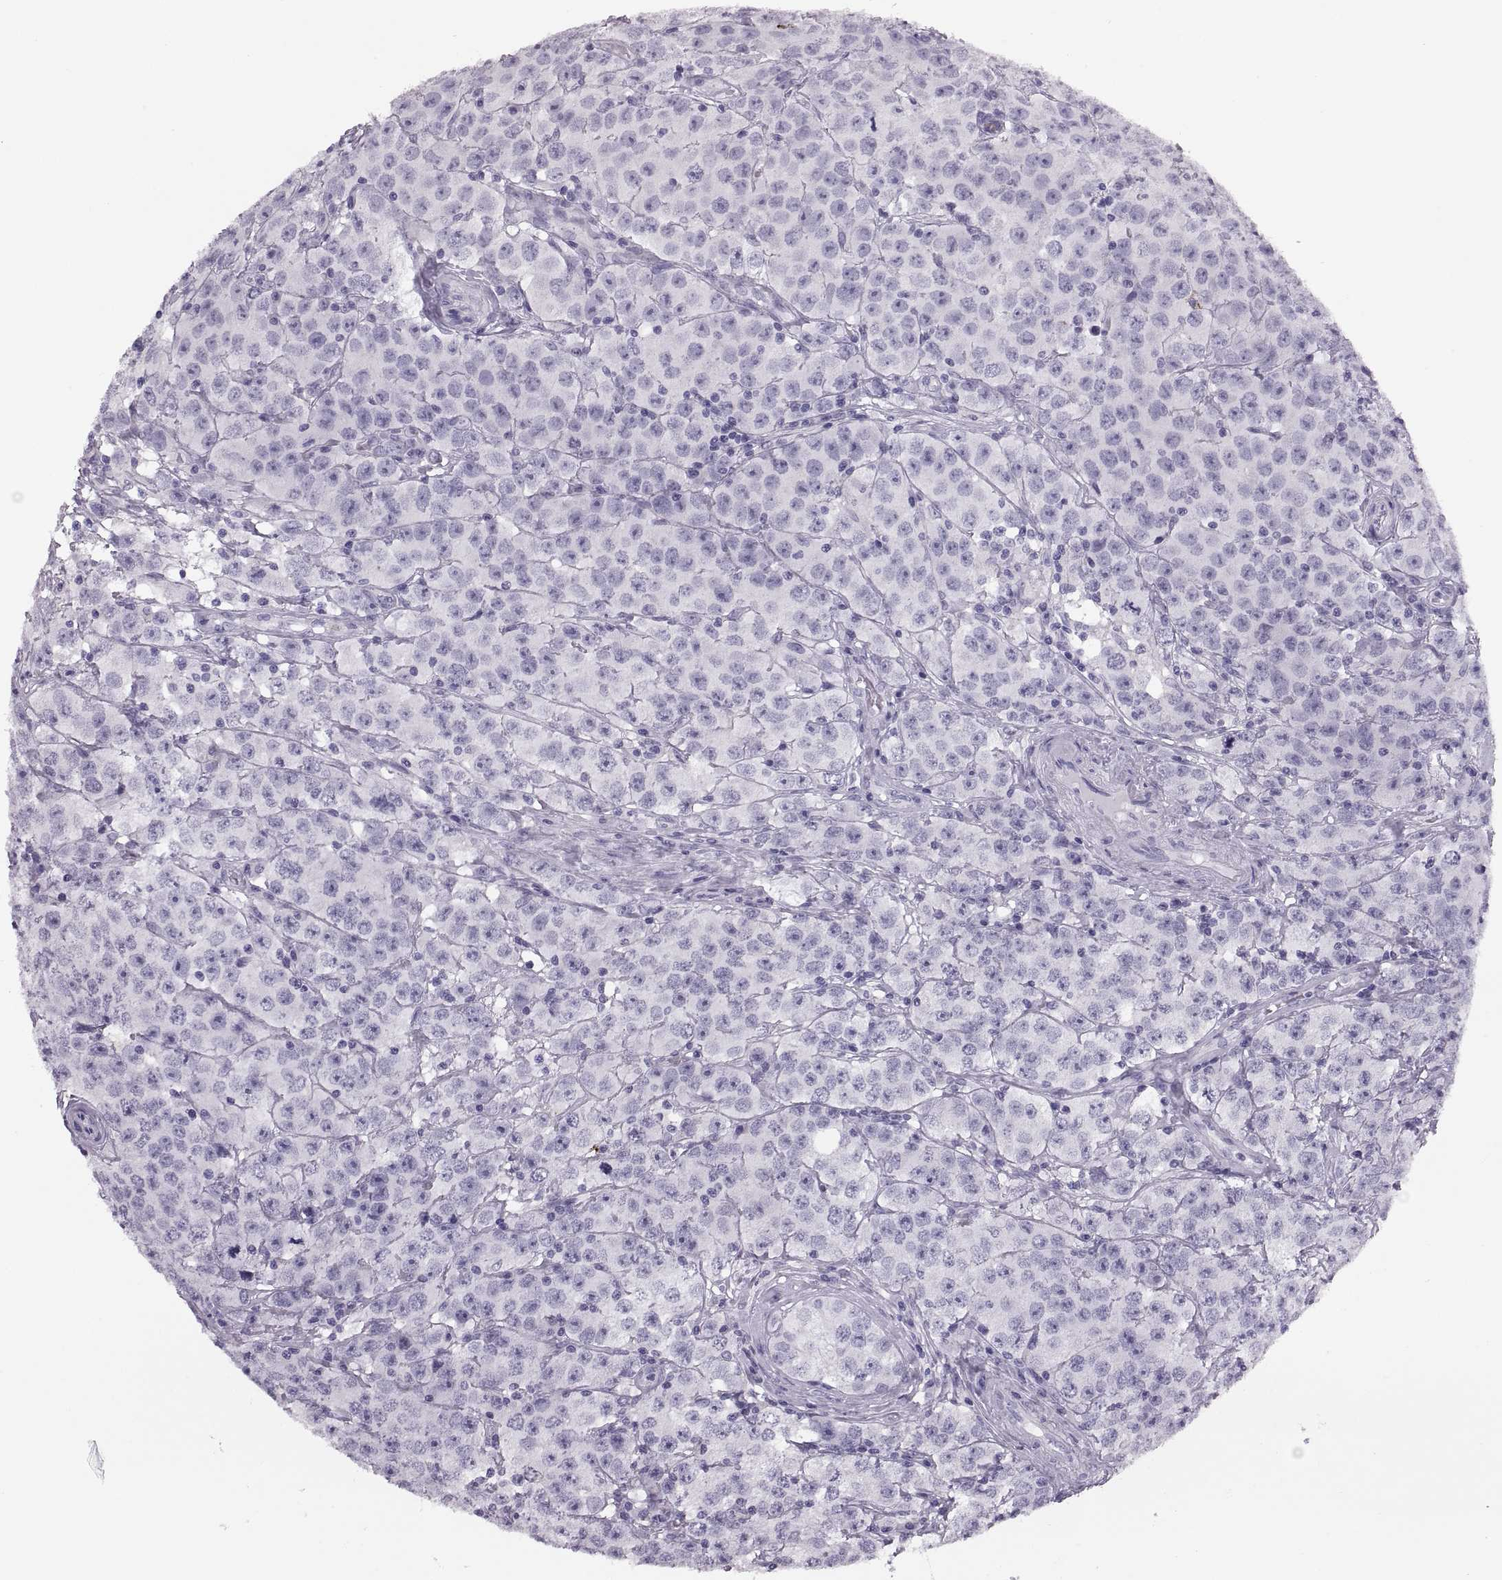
{"staining": {"intensity": "negative", "quantity": "none", "location": "none"}, "tissue": "testis cancer", "cell_type": "Tumor cells", "image_type": "cancer", "snomed": [{"axis": "morphology", "description": "Seminoma, NOS"}, {"axis": "topography", "description": "Testis"}], "caption": "Protein analysis of testis cancer (seminoma) displays no significant staining in tumor cells.", "gene": "MILR1", "patient": {"sex": "male", "age": 52}}